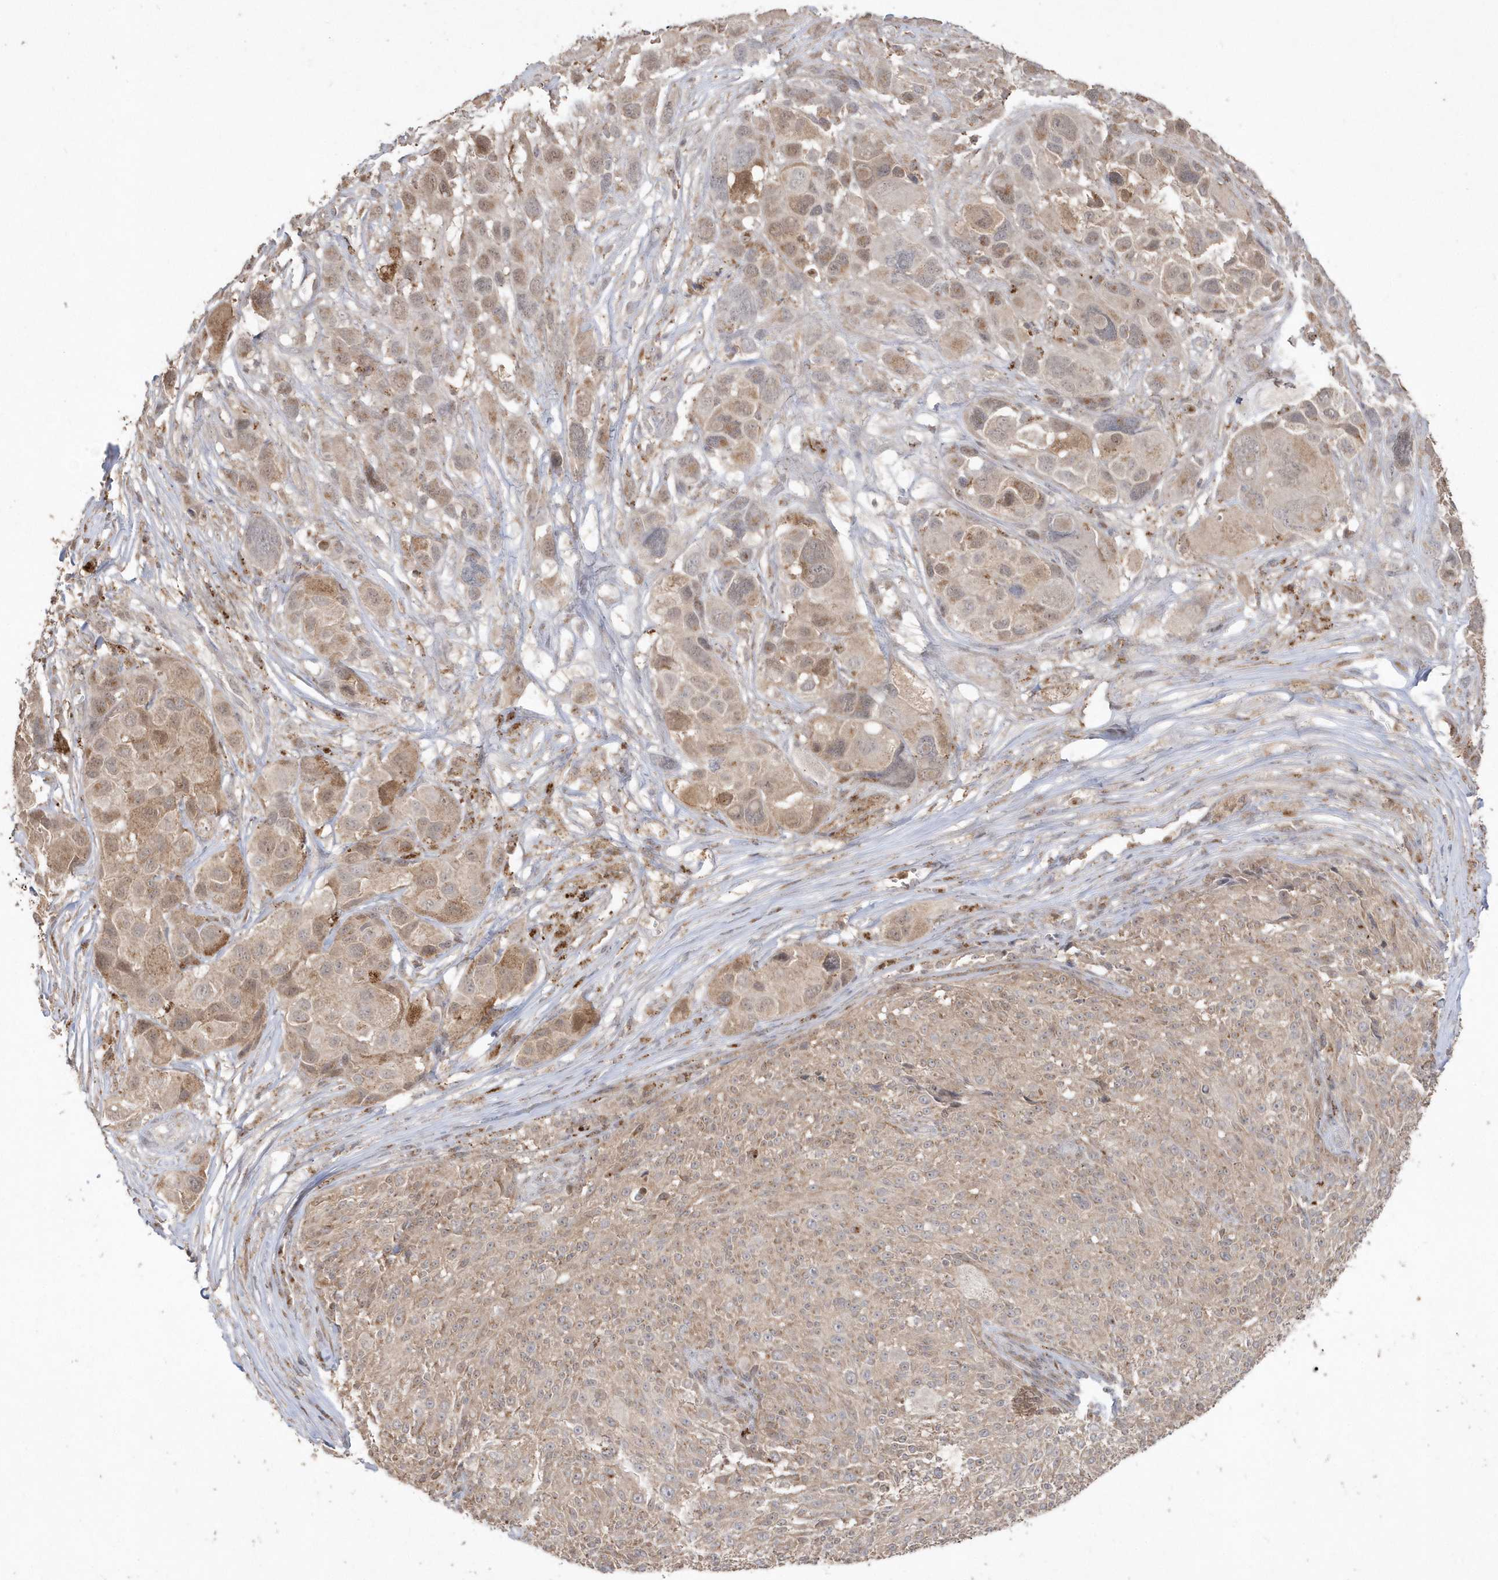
{"staining": {"intensity": "weak", "quantity": ">75%", "location": "cytoplasmic/membranous"}, "tissue": "melanoma", "cell_type": "Tumor cells", "image_type": "cancer", "snomed": [{"axis": "morphology", "description": "Malignant melanoma, NOS"}, {"axis": "topography", "description": "Skin of trunk"}], "caption": "The immunohistochemical stain shows weak cytoplasmic/membranous expression in tumor cells of malignant melanoma tissue.", "gene": "GEMIN6", "patient": {"sex": "male", "age": 71}}